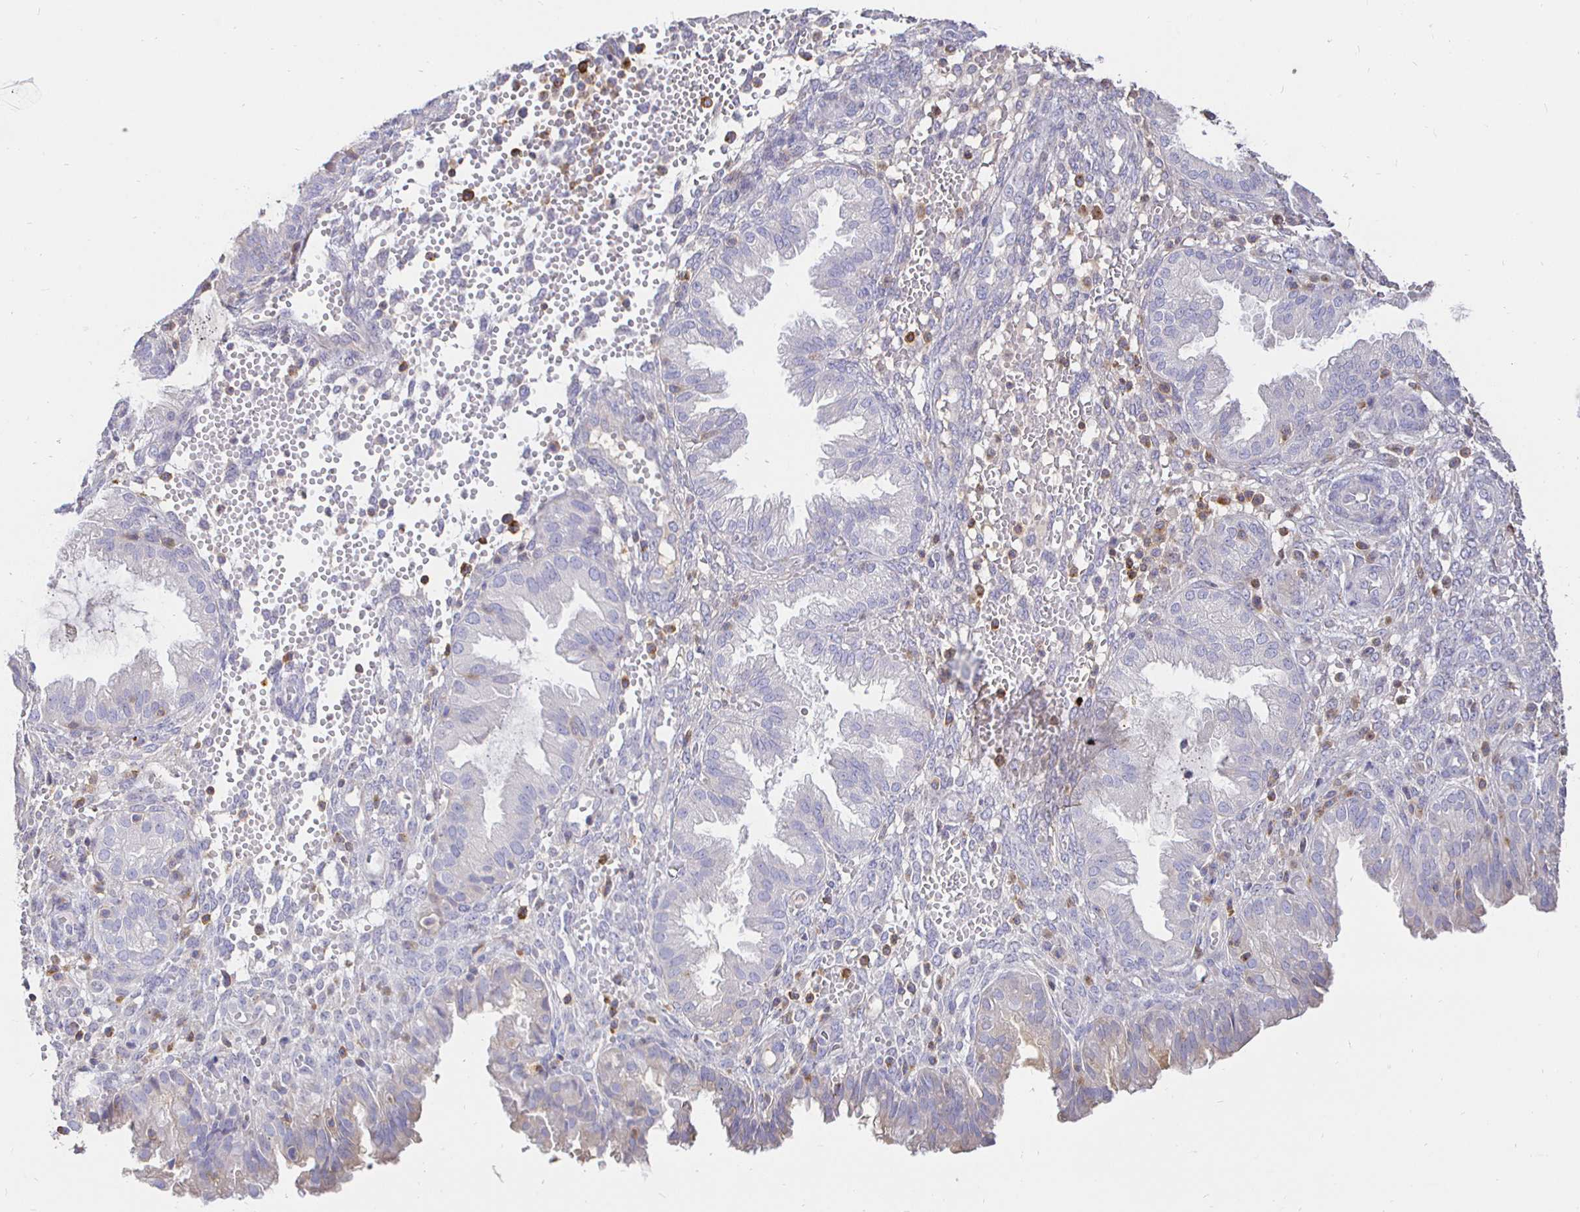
{"staining": {"intensity": "negative", "quantity": "none", "location": "none"}, "tissue": "endometrium", "cell_type": "Cells in endometrial stroma", "image_type": "normal", "snomed": [{"axis": "morphology", "description": "Normal tissue, NOS"}, {"axis": "topography", "description": "Endometrium"}], "caption": "The micrograph shows no significant expression in cells in endometrial stroma of endometrium.", "gene": "CXCR3", "patient": {"sex": "female", "age": 33}}